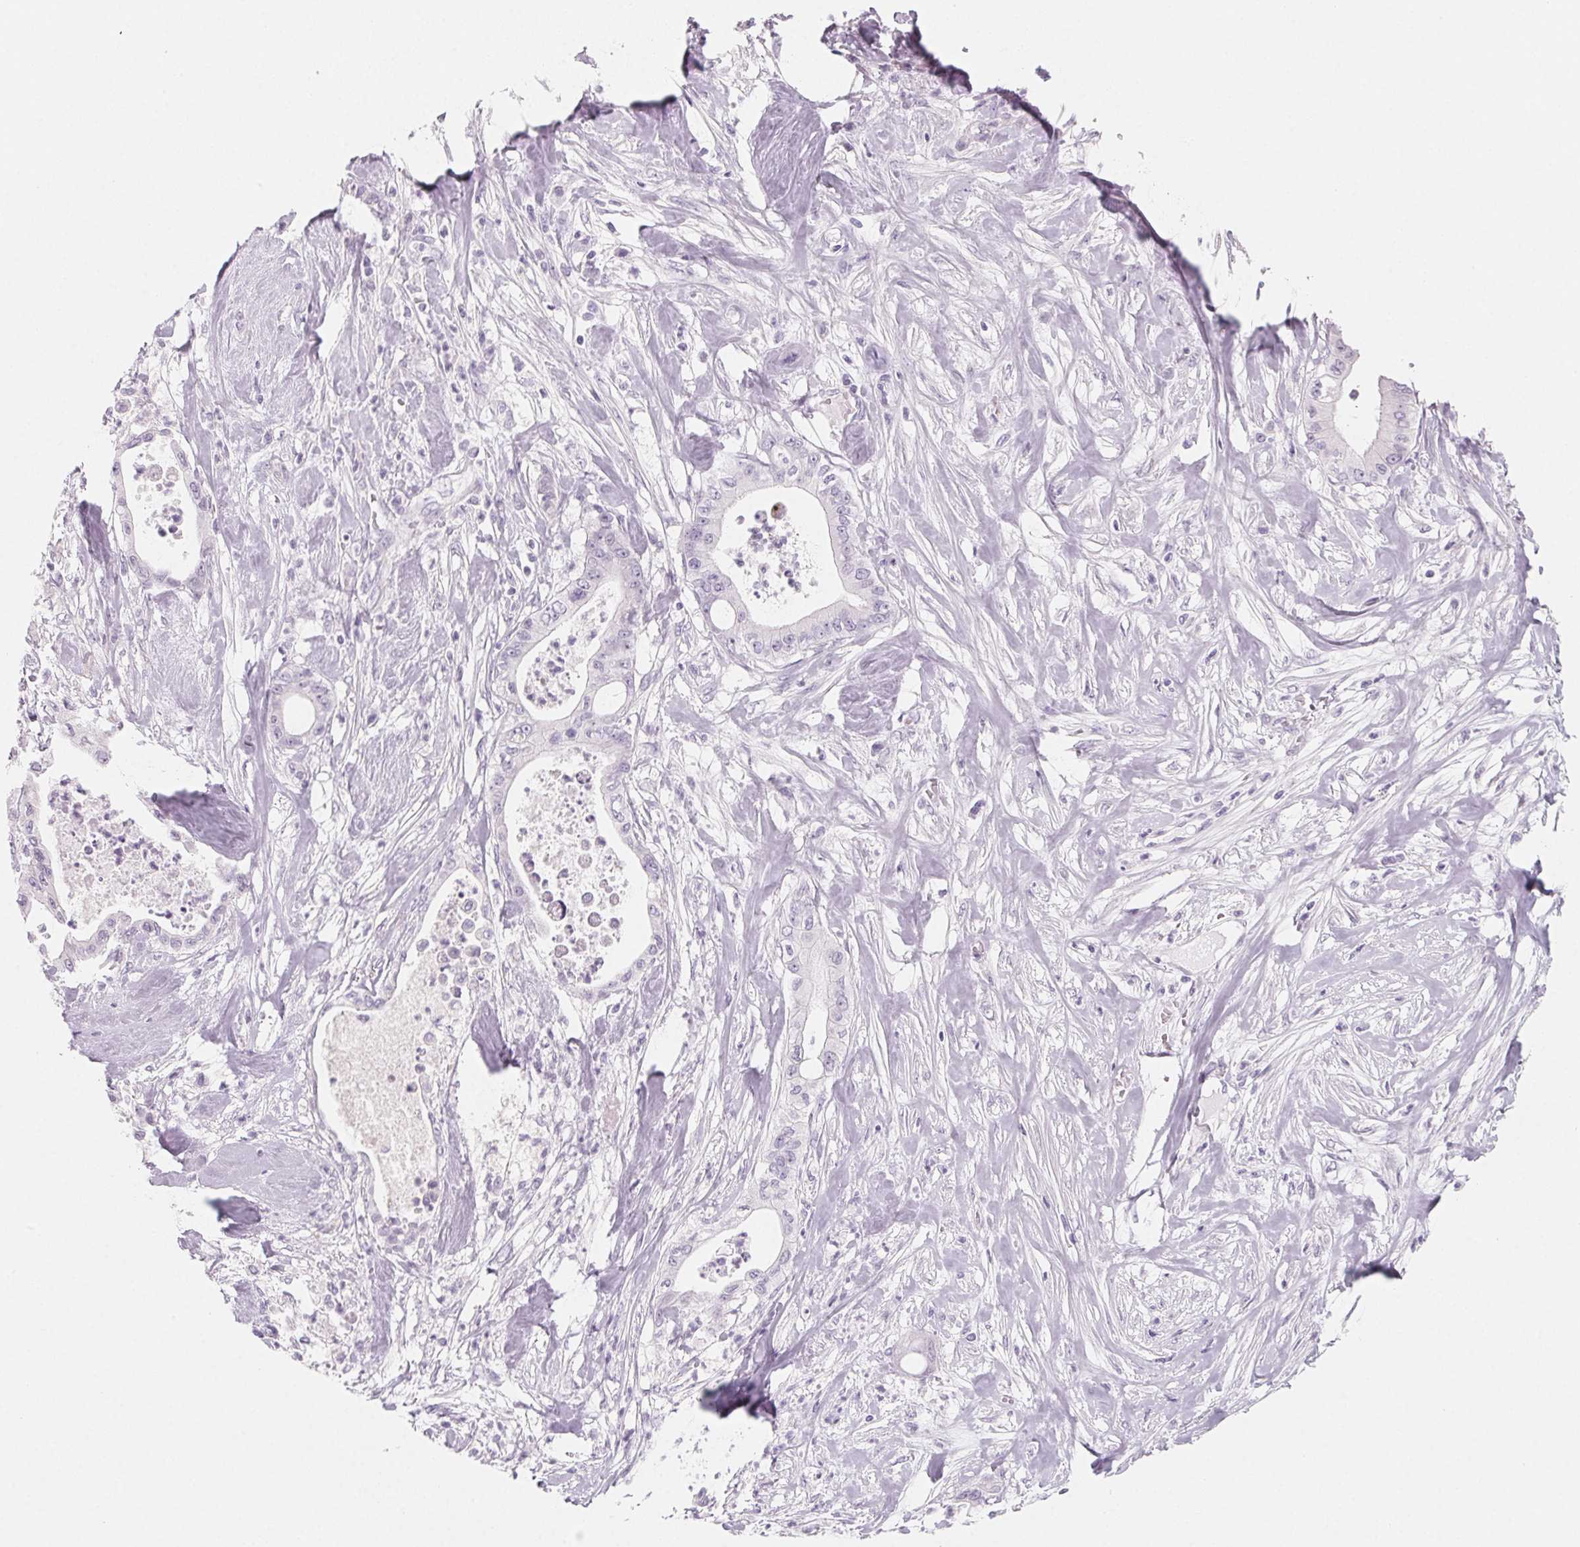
{"staining": {"intensity": "negative", "quantity": "none", "location": "none"}, "tissue": "pancreatic cancer", "cell_type": "Tumor cells", "image_type": "cancer", "snomed": [{"axis": "morphology", "description": "Adenocarcinoma, NOS"}, {"axis": "topography", "description": "Pancreas"}], "caption": "A histopathology image of human adenocarcinoma (pancreatic) is negative for staining in tumor cells.", "gene": "SH3GL2", "patient": {"sex": "male", "age": 71}}